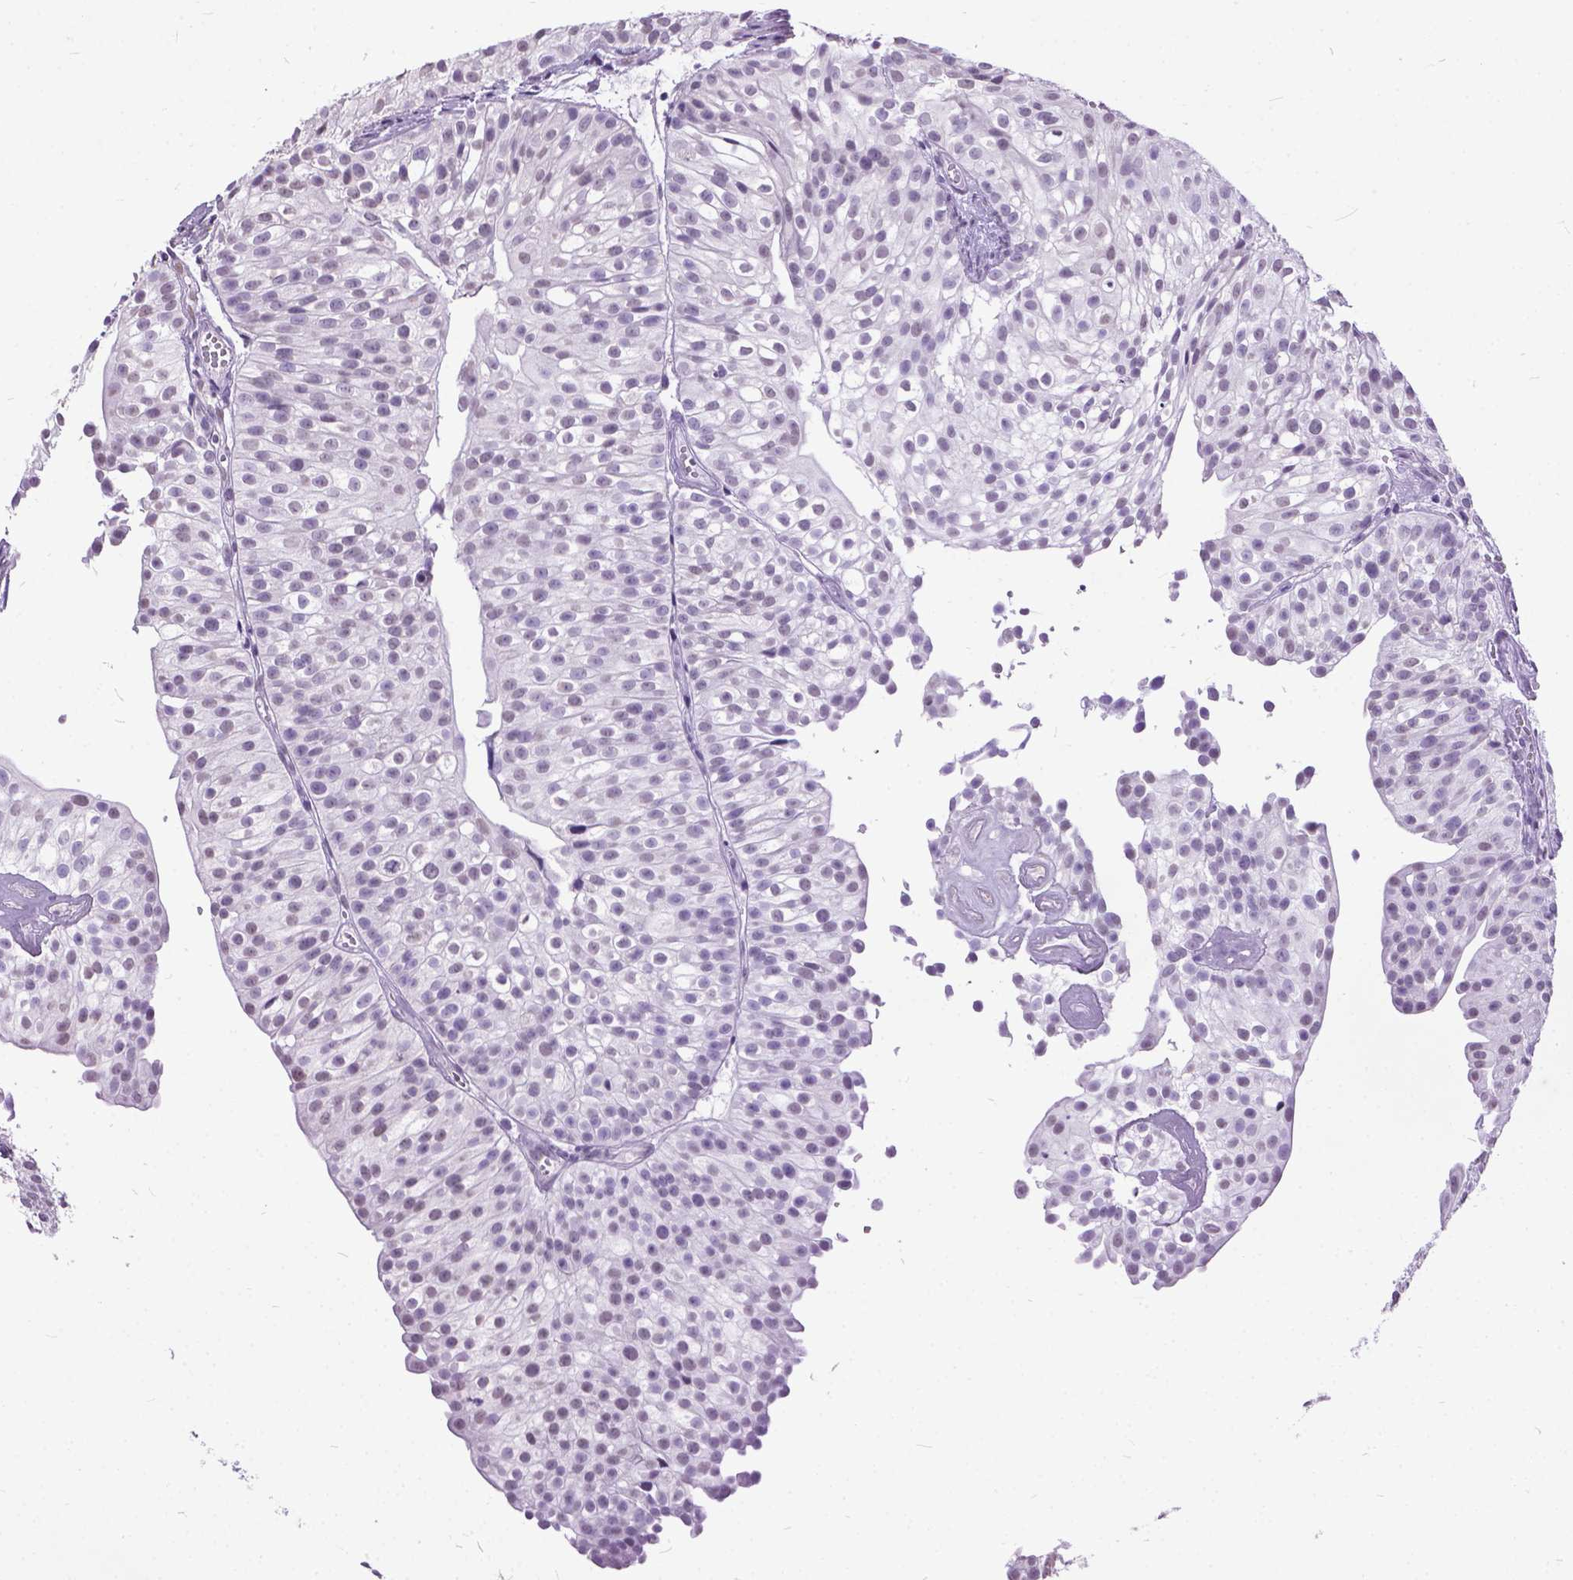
{"staining": {"intensity": "negative", "quantity": "none", "location": "none"}, "tissue": "urothelial cancer", "cell_type": "Tumor cells", "image_type": "cancer", "snomed": [{"axis": "morphology", "description": "Urothelial carcinoma, Low grade"}, {"axis": "topography", "description": "Urinary bladder"}], "caption": "Immunohistochemical staining of low-grade urothelial carcinoma demonstrates no significant expression in tumor cells.", "gene": "MARCHF10", "patient": {"sex": "male", "age": 70}}